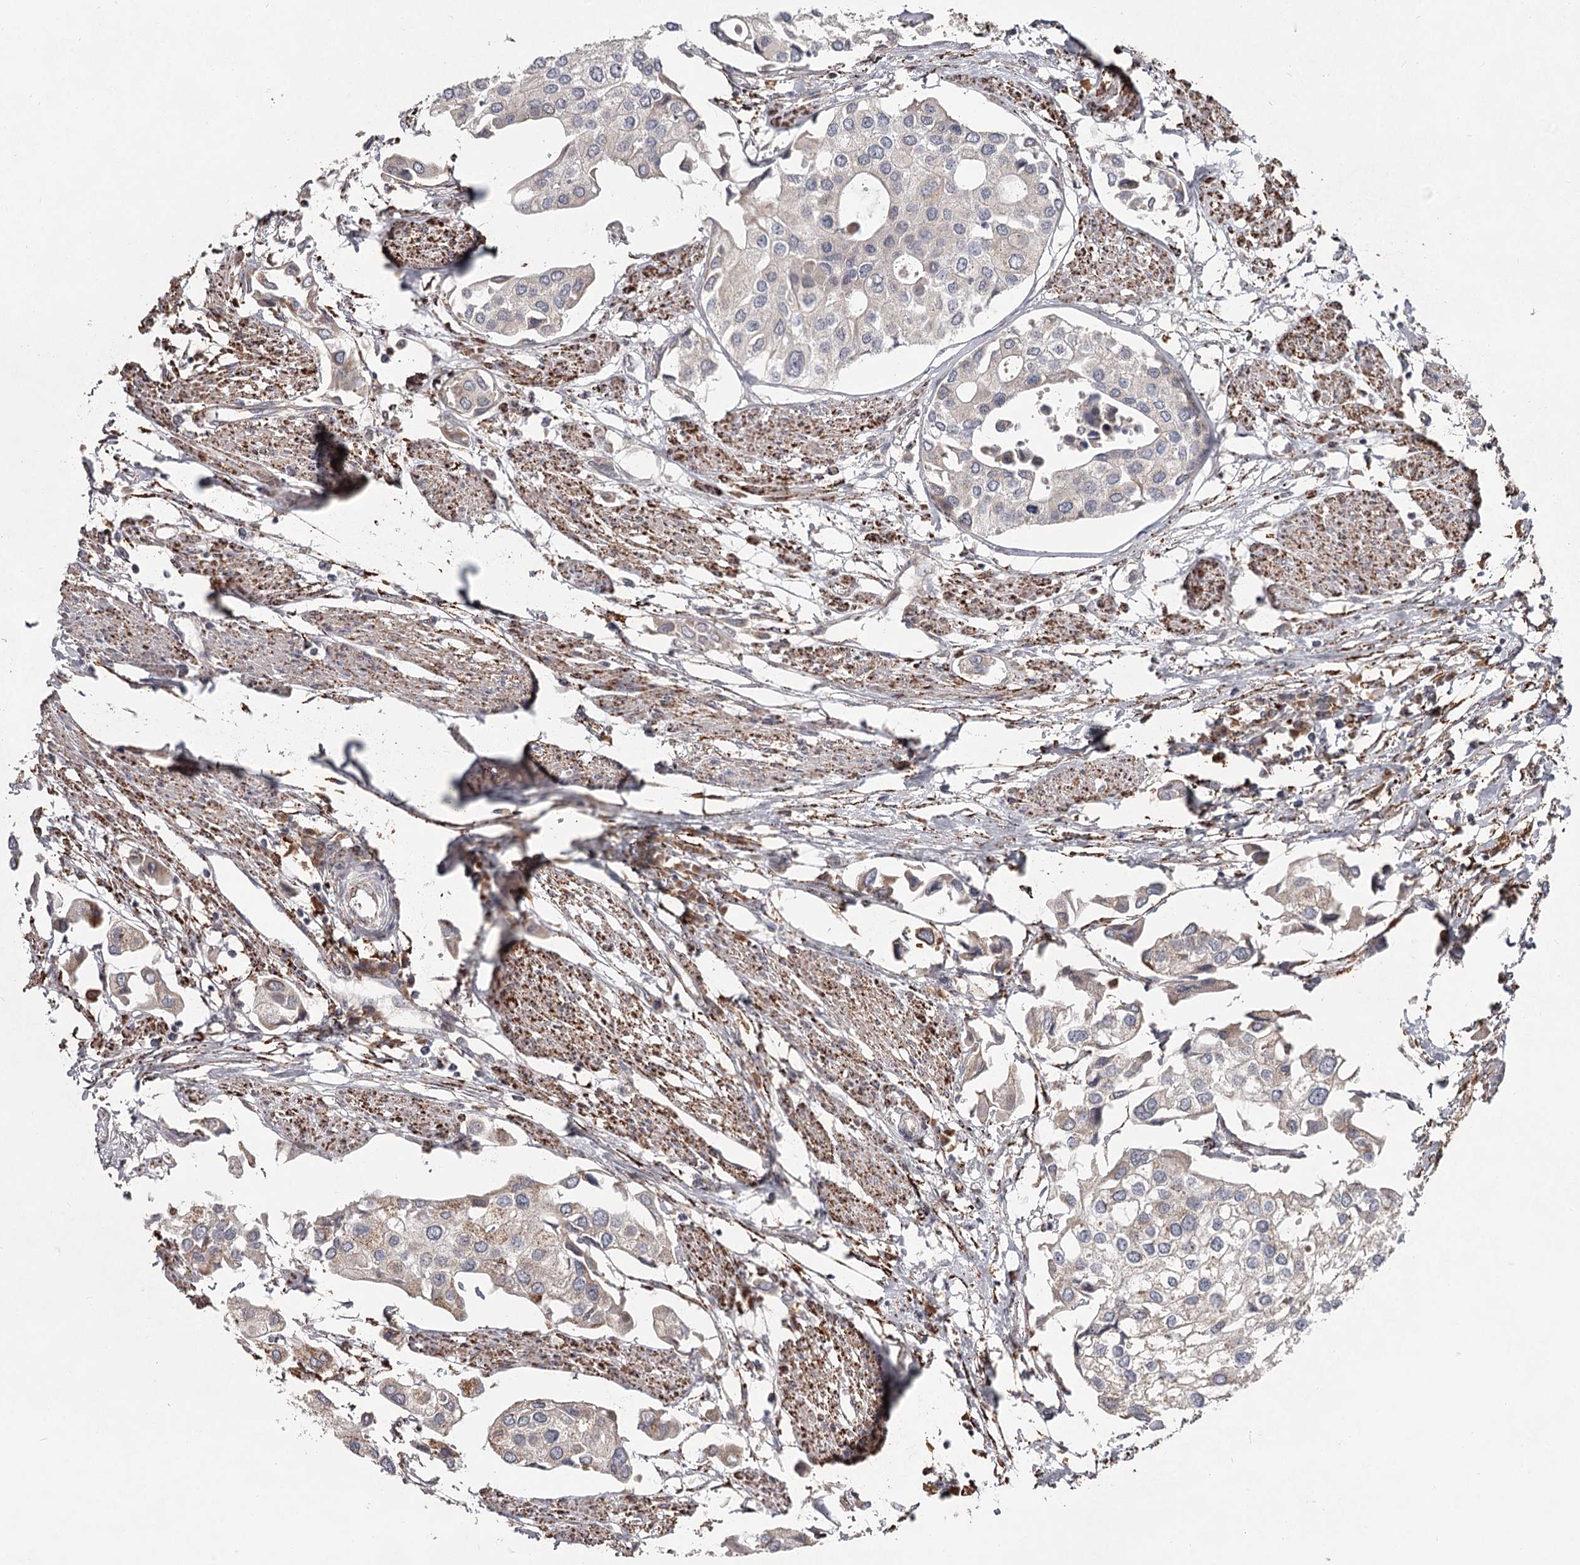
{"staining": {"intensity": "negative", "quantity": "none", "location": "none"}, "tissue": "urothelial cancer", "cell_type": "Tumor cells", "image_type": "cancer", "snomed": [{"axis": "morphology", "description": "Urothelial carcinoma, High grade"}, {"axis": "topography", "description": "Urinary bladder"}], "caption": "This image is of high-grade urothelial carcinoma stained with immunohistochemistry to label a protein in brown with the nuclei are counter-stained blue. There is no expression in tumor cells. Brightfield microscopy of immunohistochemistry stained with DAB (brown) and hematoxylin (blue), captured at high magnification.", "gene": "CDC123", "patient": {"sex": "male", "age": 64}}